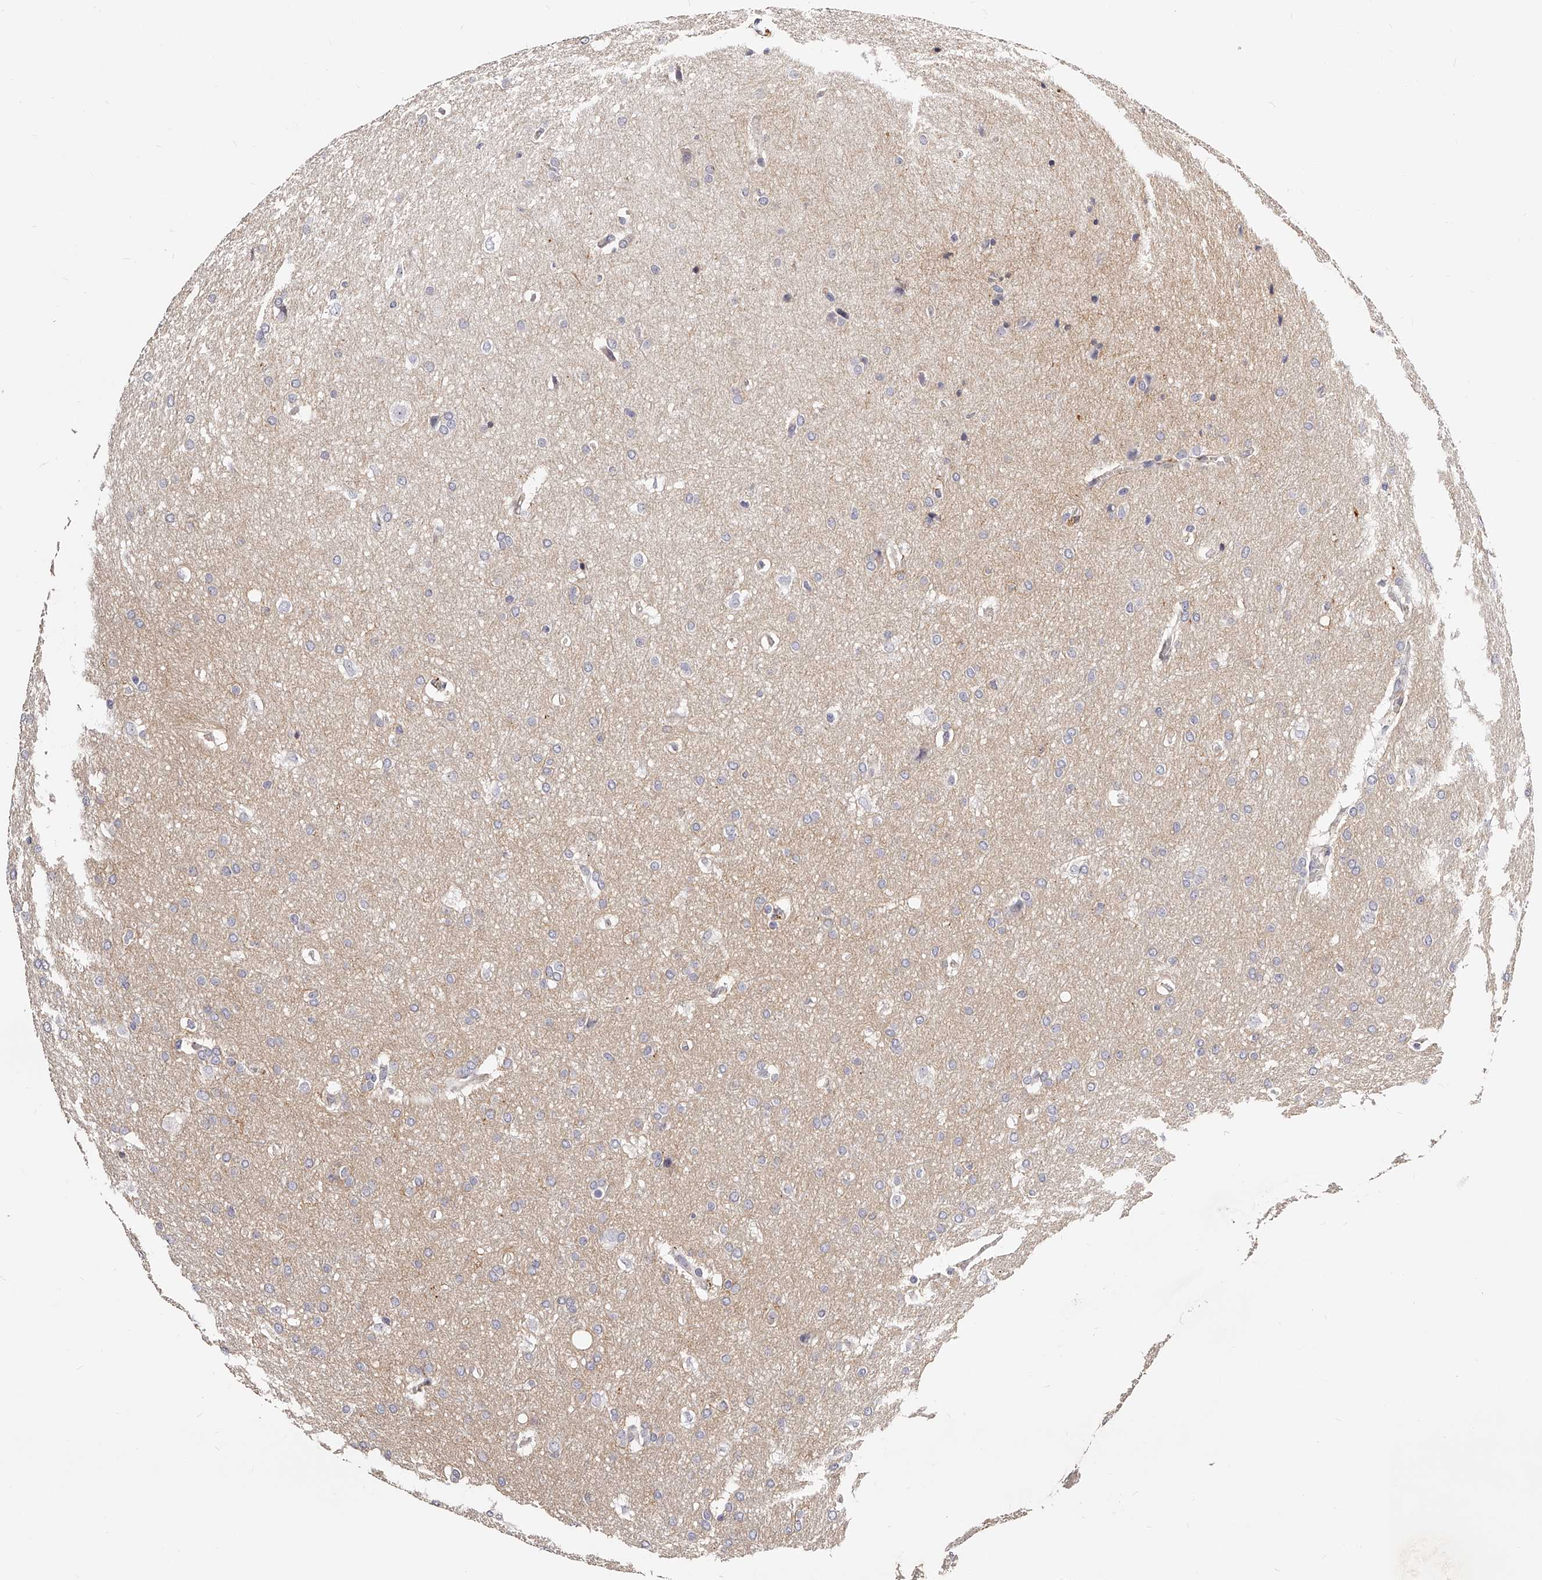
{"staining": {"intensity": "weak", "quantity": "<25%", "location": "cytoplasmic/membranous"}, "tissue": "glioma", "cell_type": "Tumor cells", "image_type": "cancer", "snomed": [{"axis": "morphology", "description": "Glioma, malignant, Low grade"}, {"axis": "topography", "description": "Brain"}], "caption": "Tumor cells show no significant staining in glioma.", "gene": "CD82", "patient": {"sex": "female", "age": 37}}